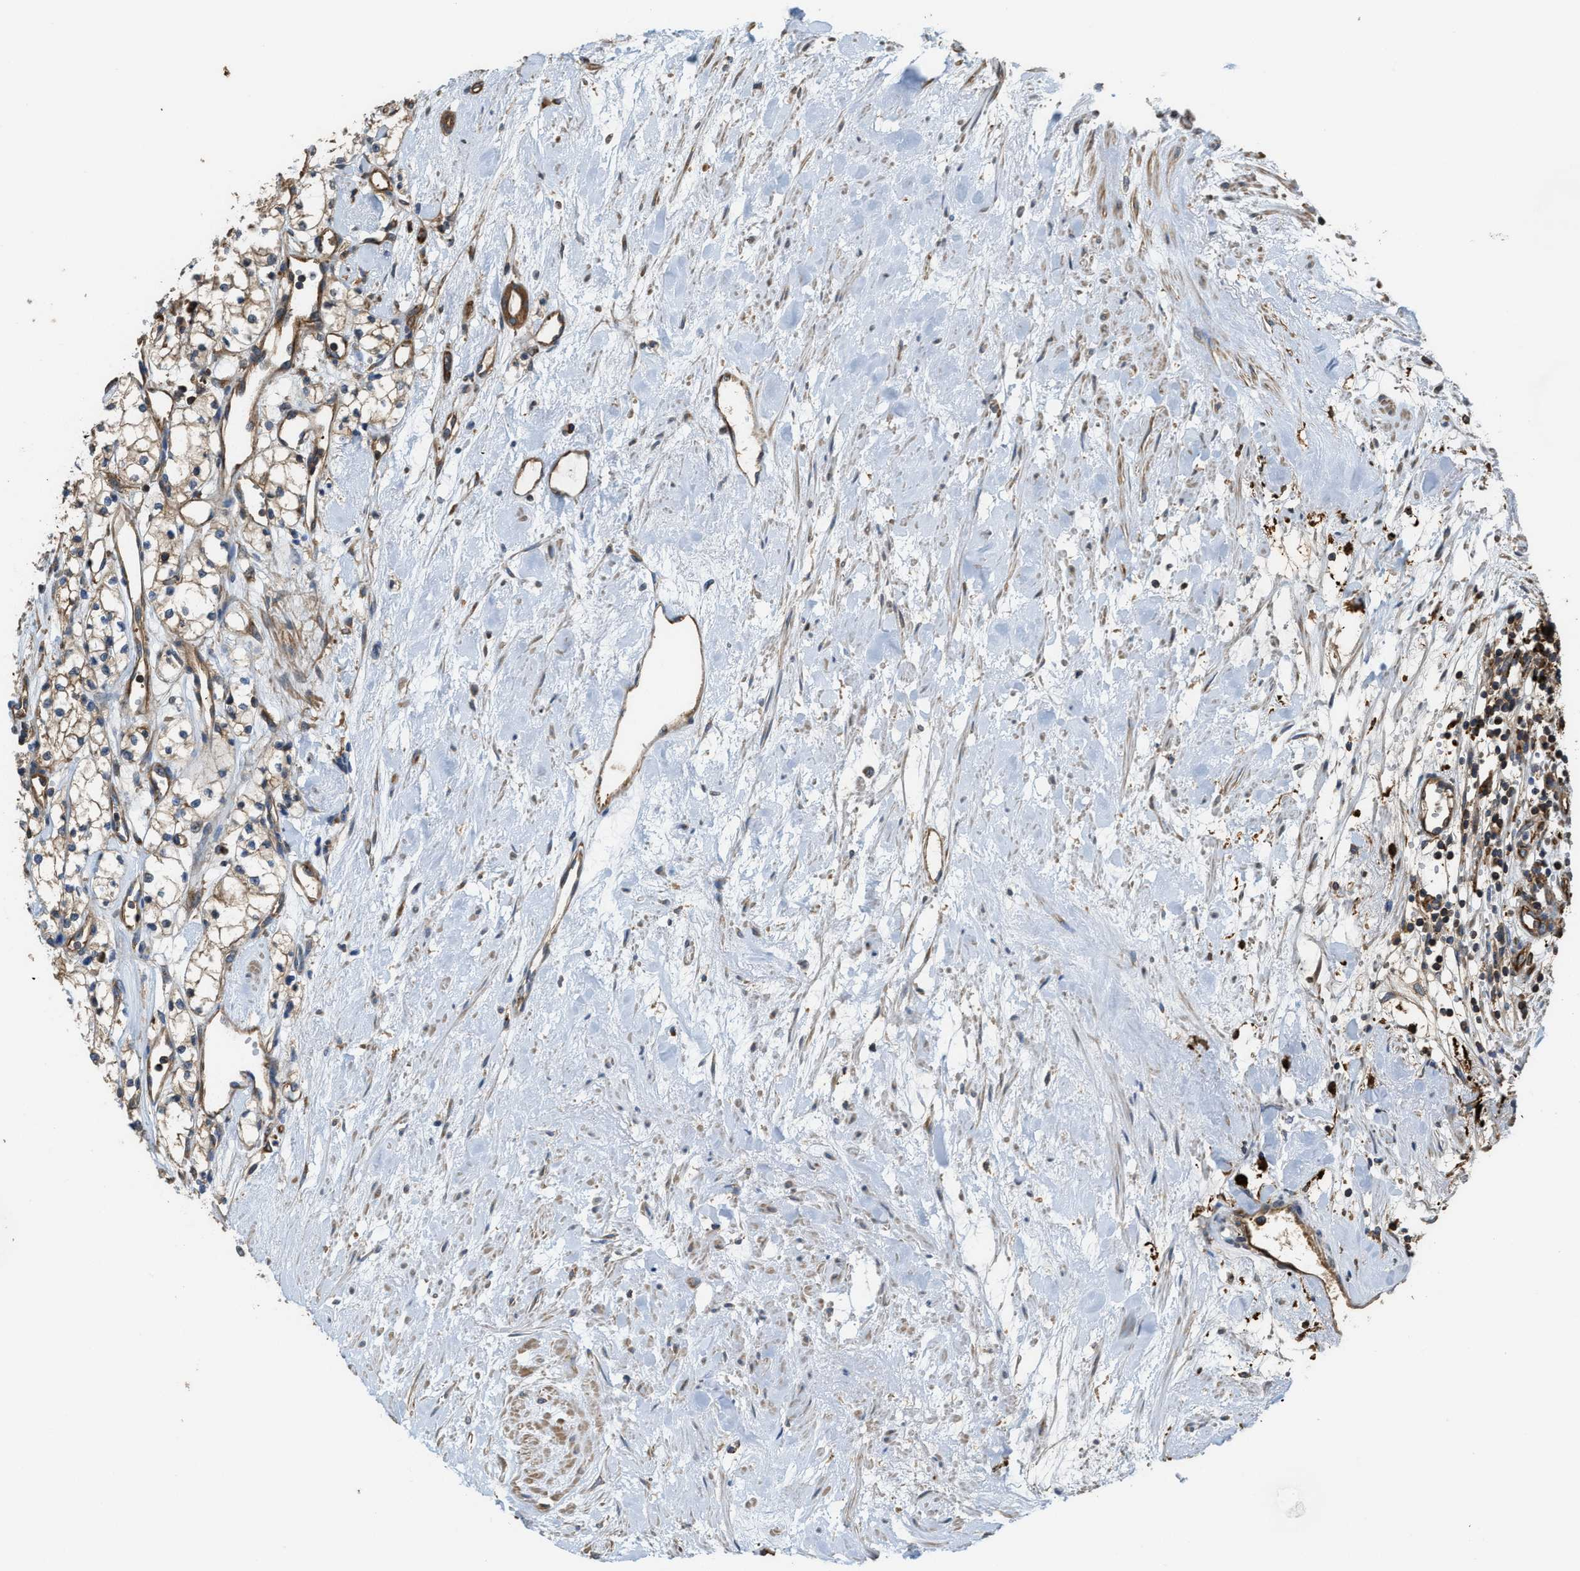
{"staining": {"intensity": "weak", "quantity": "25%-75%", "location": "cytoplasmic/membranous"}, "tissue": "renal cancer", "cell_type": "Tumor cells", "image_type": "cancer", "snomed": [{"axis": "morphology", "description": "Adenocarcinoma, NOS"}, {"axis": "topography", "description": "Kidney"}], "caption": "The immunohistochemical stain shows weak cytoplasmic/membranous staining in tumor cells of renal cancer tissue.", "gene": "ATIC", "patient": {"sex": "male", "age": 59}}